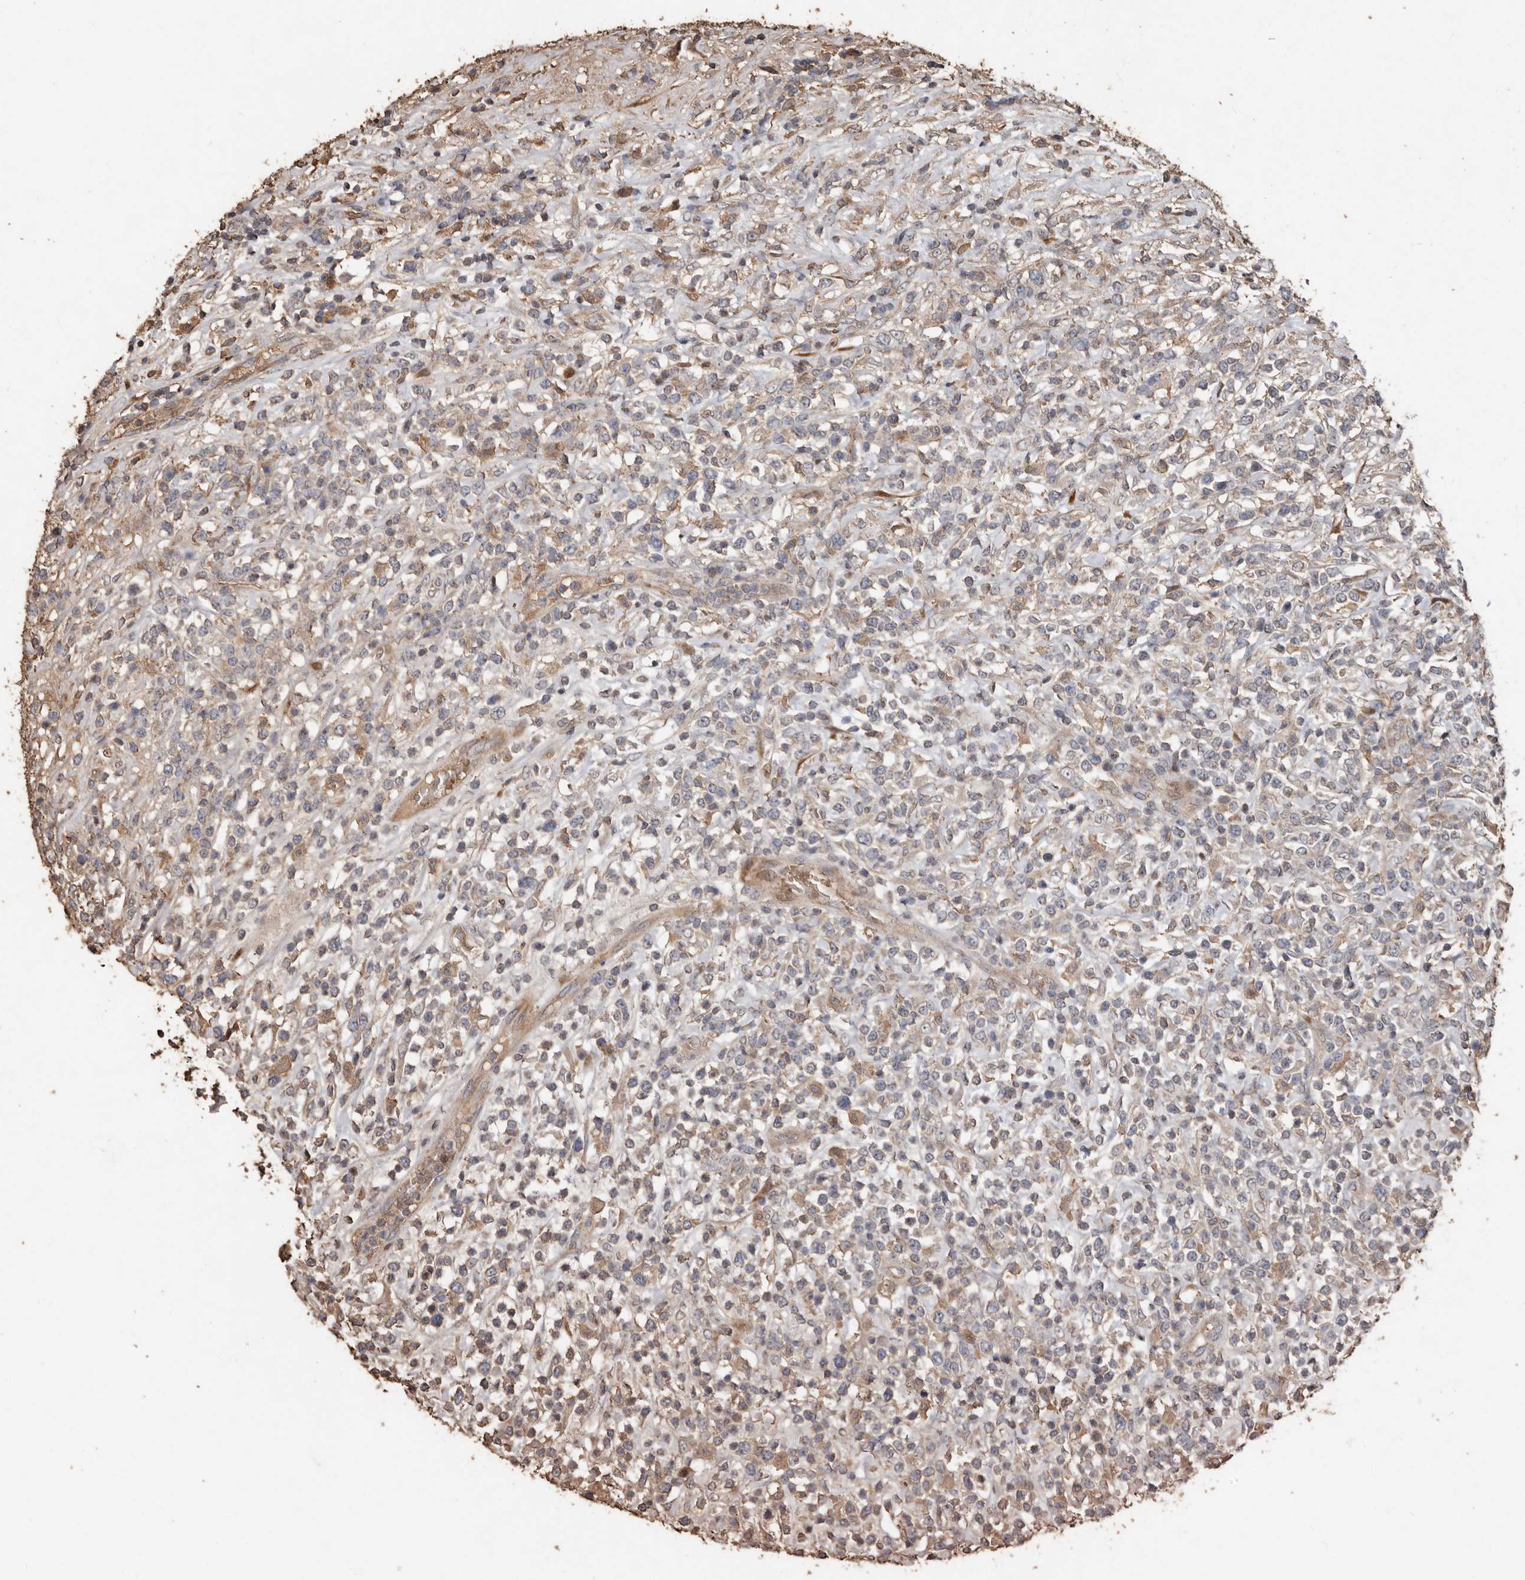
{"staining": {"intensity": "weak", "quantity": "<25%", "location": "cytoplasmic/membranous"}, "tissue": "lymphoma", "cell_type": "Tumor cells", "image_type": "cancer", "snomed": [{"axis": "morphology", "description": "Malignant lymphoma, non-Hodgkin's type, High grade"}, {"axis": "topography", "description": "Colon"}], "caption": "The immunohistochemistry image has no significant staining in tumor cells of malignant lymphoma, non-Hodgkin's type (high-grade) tissue.", "gene": "RANBP17", "patient": {"sex": "female", "age": 53}}